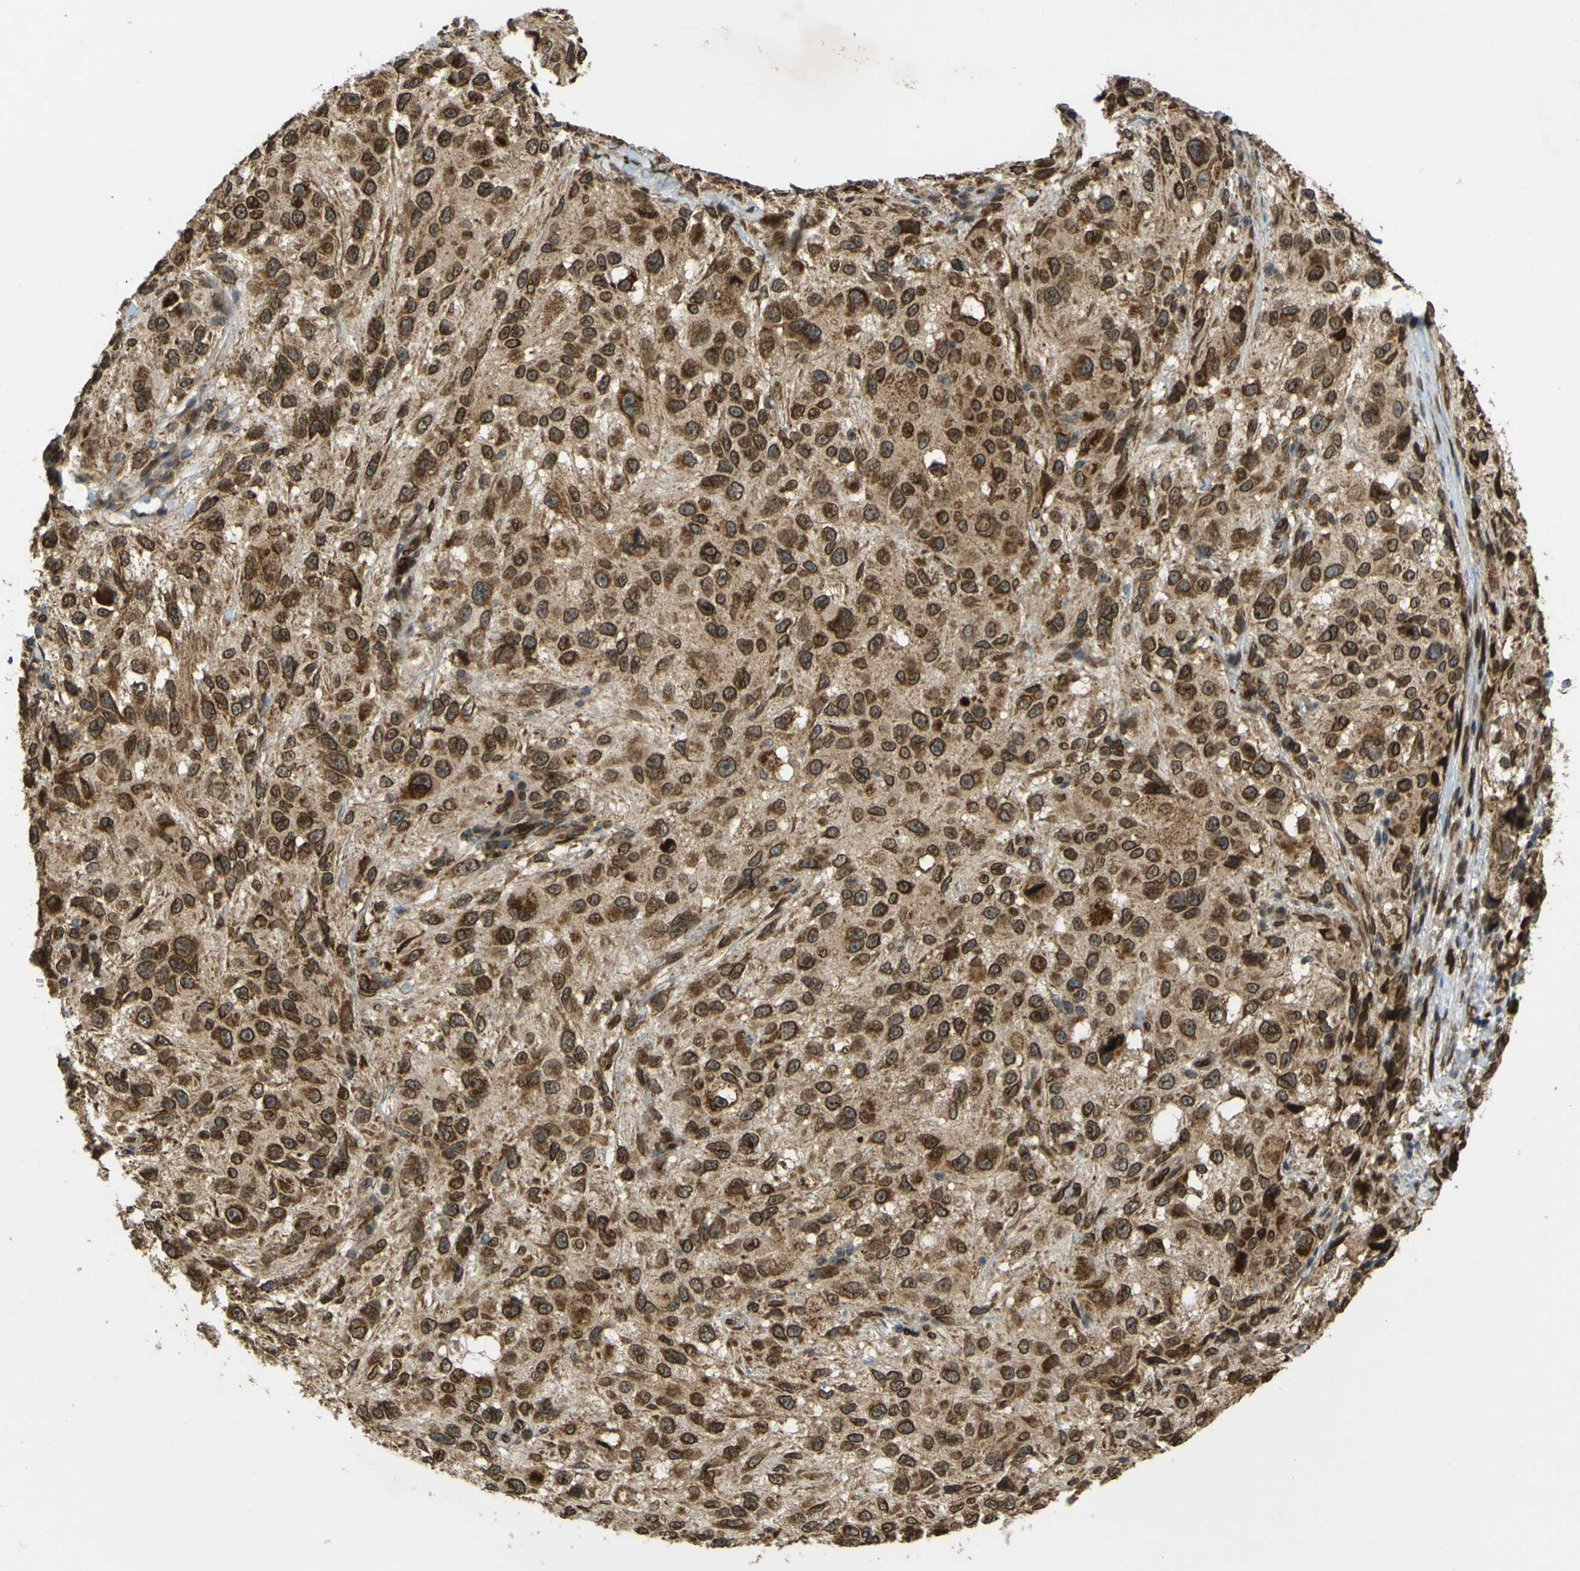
{"staining": {"intensity": "moderate", "quantity": ">75%", "location": "cytoplasmic/membranous,nuclear"}, "tissue": "melanoma", "cell_type": "Tumor cells", "image_type": "cancer", "snomed": [{"axis": "morphology", "description": "Necrosis, NOS"}, {"axis": "morphology", "description": "Malignant melanoma, NOS"}, {"axis": "topography", "description": "Skin"}], "caption": "Tumor cells show medium levels of moderate cytoplasmic/membranous and nuclear positivity in approximately >75% of cells in human malignant melanoma.", "gene": "GALNT1", "patient": {"sex": "female", "age": 87}}